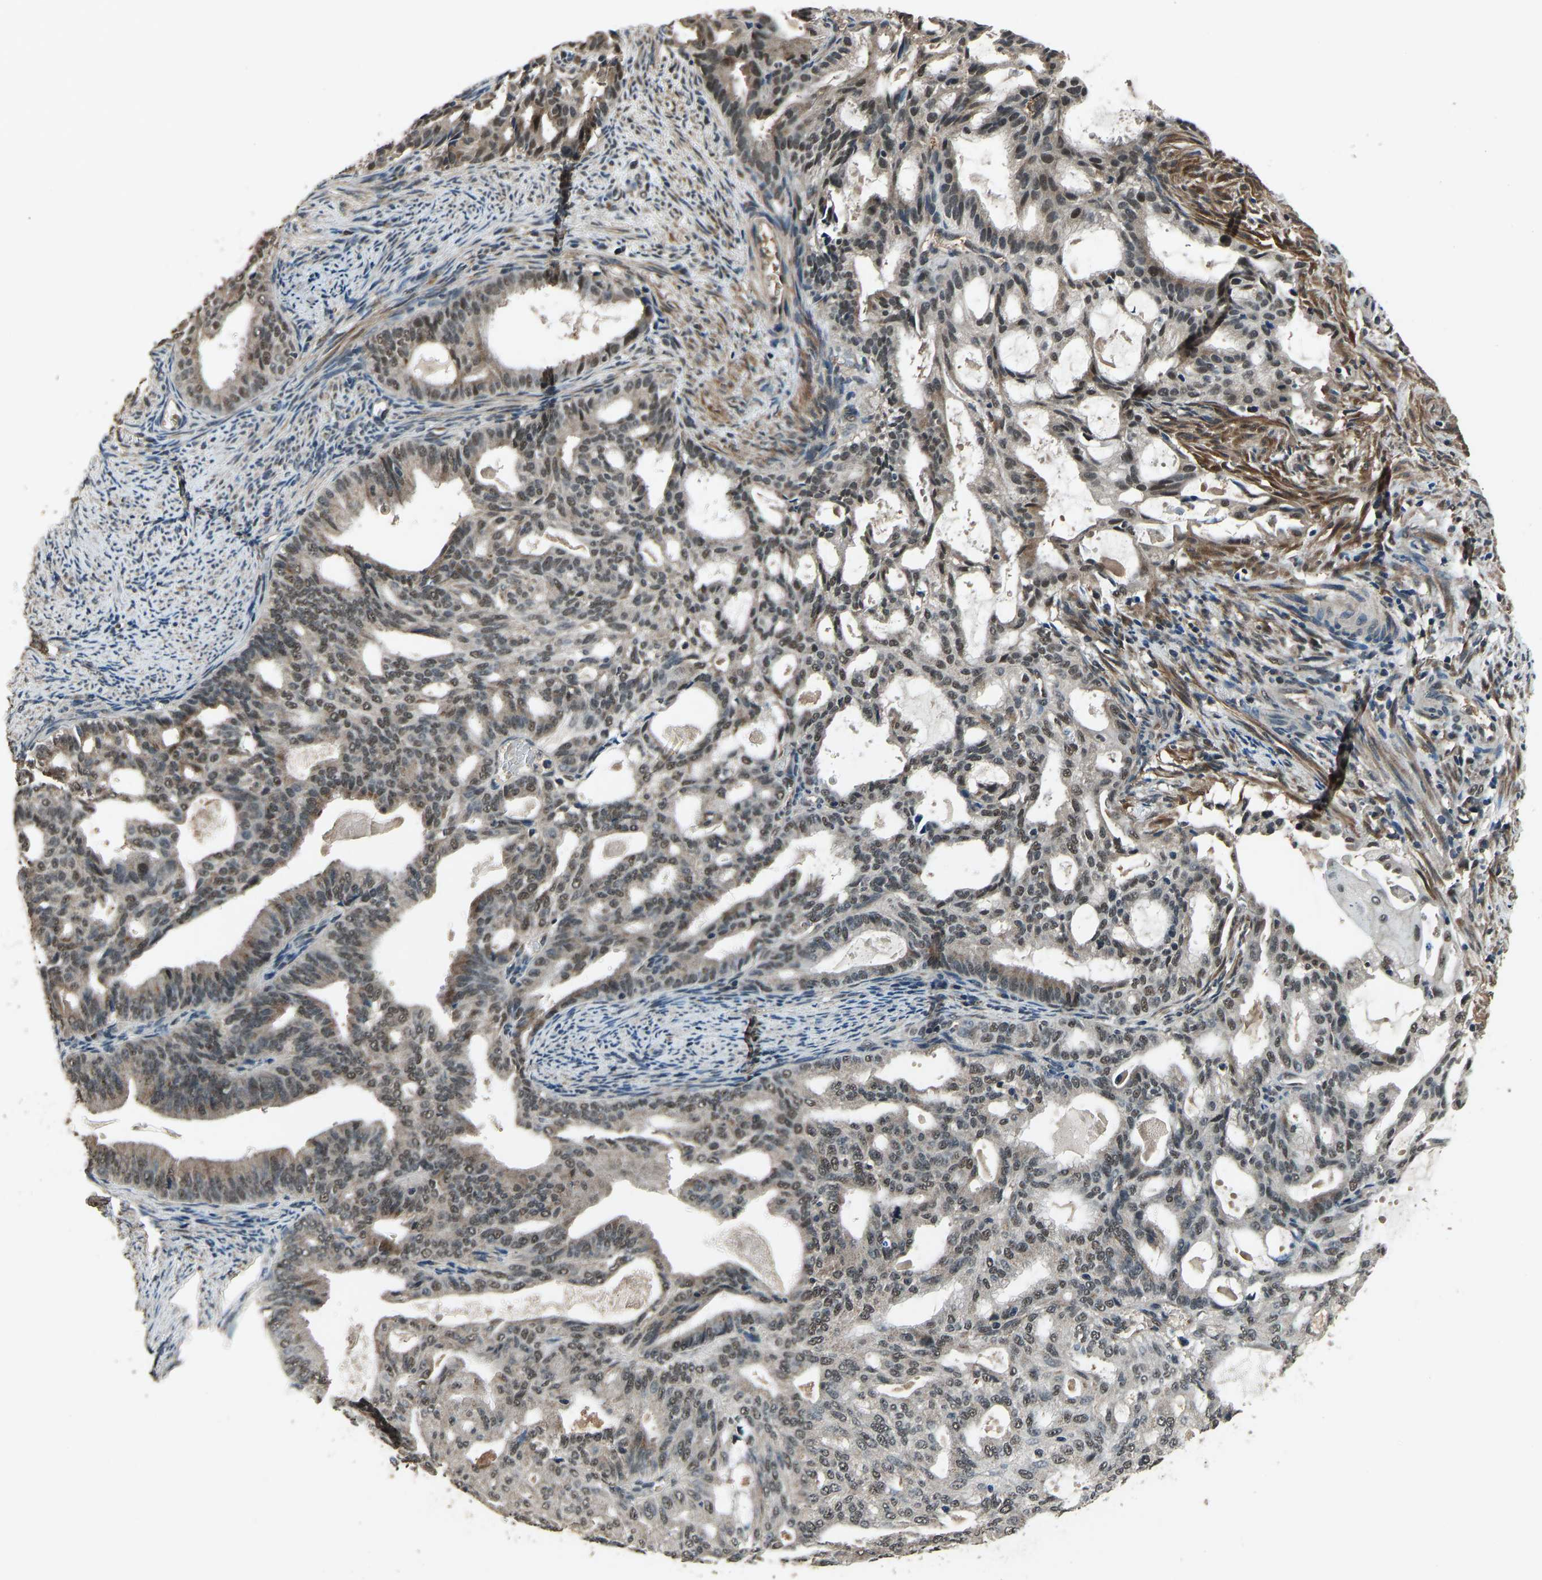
{"staining": {"intensity": "weak", "quantity": ">75%", "location": "nuclear"}, "tissue": "endometrial cancer", "cell_type": "Tumor cells", "image_type": "cancer", "snomed": [{"axis": "morphology", "description": "Adenocarcinoma, NOS"}, {"axis": "topography", "description": "Endometrium"}], "caption": "Endometrial adenocarcinoma tissue demonstrates weak nuclear positivity in about >75% of tumor cells, visualized by immunohistochemistry.", "gene": "TOX4", "patient": {"sex": "female", "age": 58}}